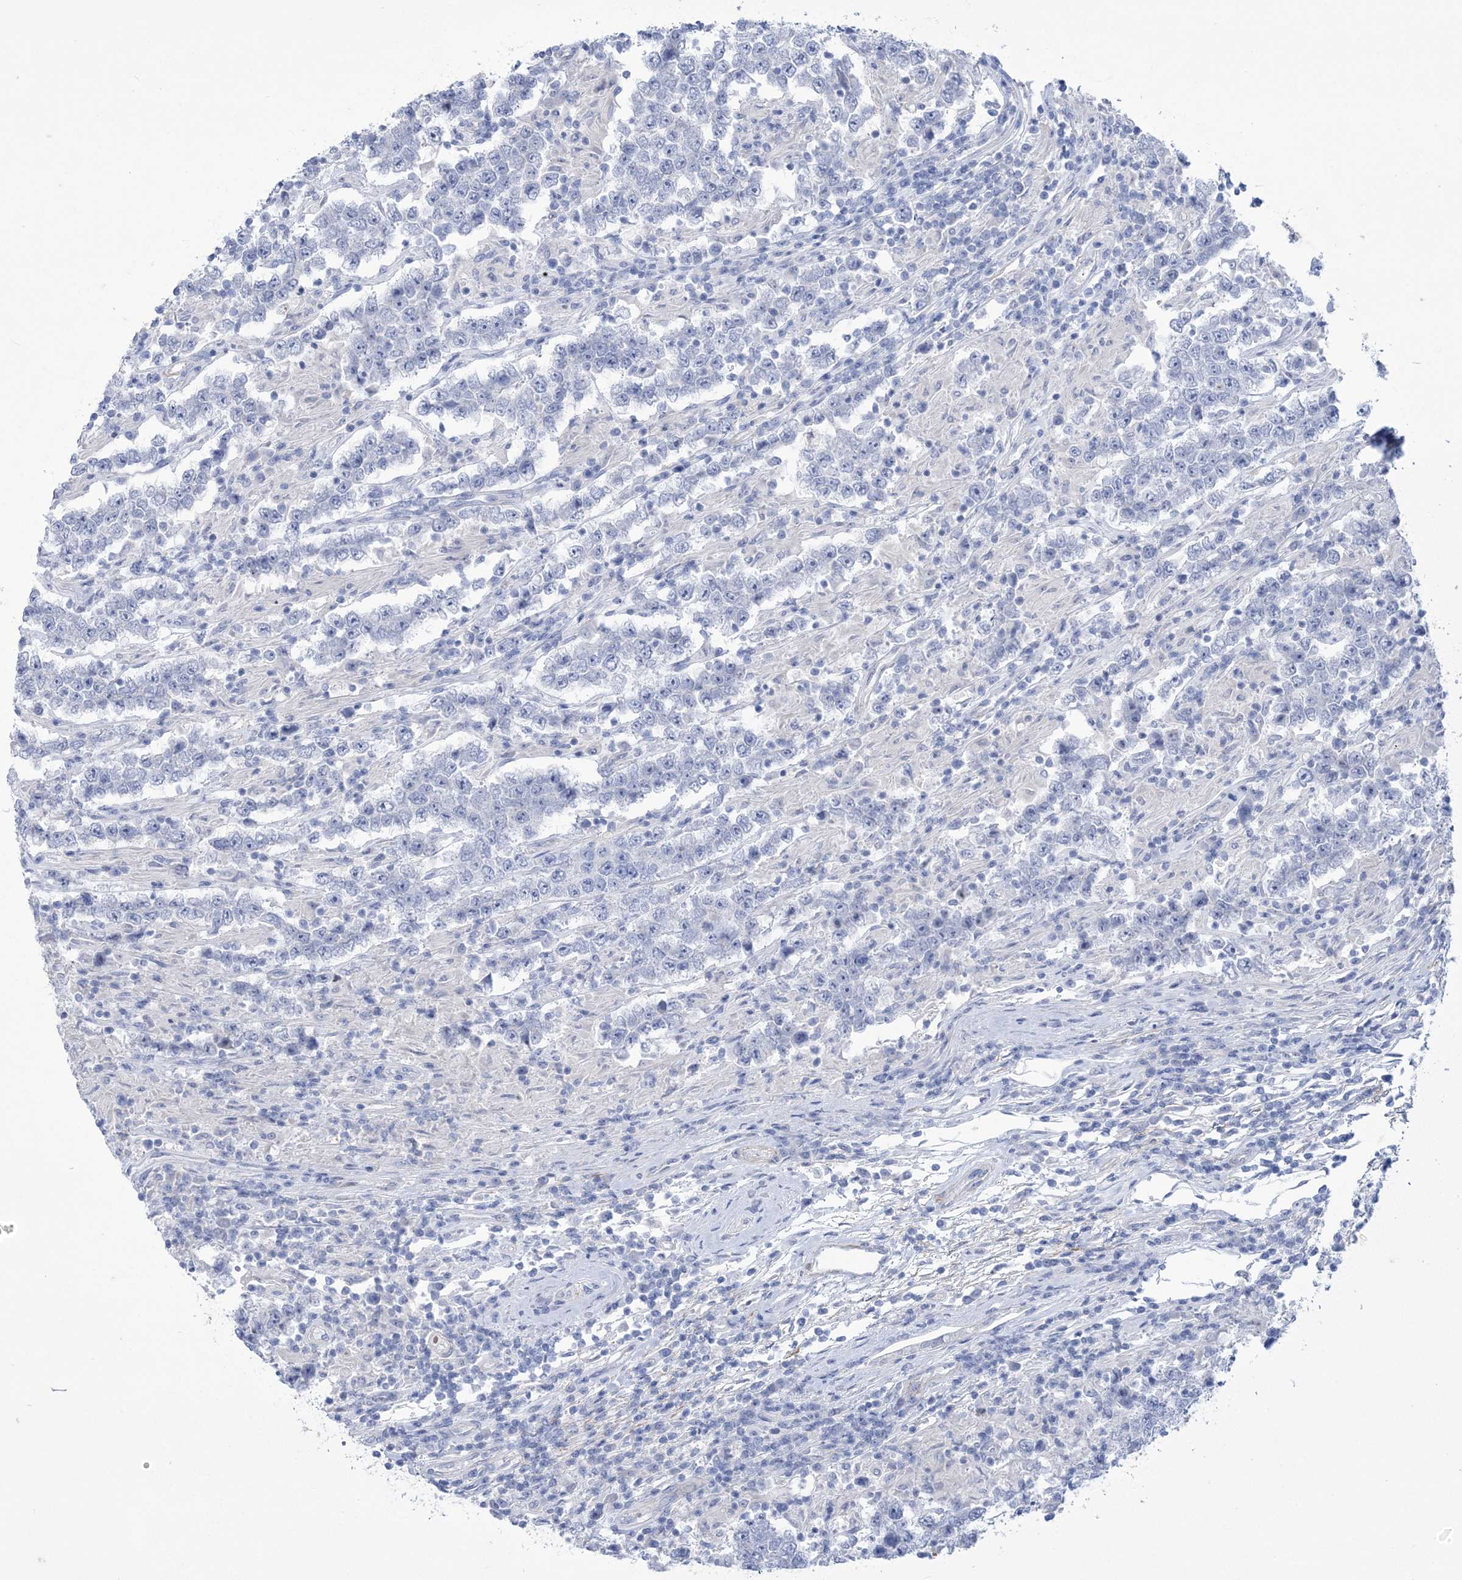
{"staining": {"intensity": "negative", "quantity": "none", "location": "none"}, "tissue": "testis cancer", "cell_type": "Tumor cells", "image_type": "cancer", "snomed": [{"axis": "morphology", "description": "Normal tissue, NOS"}, {"axis": "morphology", "description": "Urothelial carcinoma, High grade"}, {"axis": "morphology", "description": "Seminoma, NOS"}, {"axis": "morphology", "description": "Carcinoma, Embryonal, NOS"}, {"axis": "topography", "description": "Urinary bladder"}, {"axis": "topography", "description": "Testis"}], "caption": "DAB (3,3'-diaminobenzidine) immunohistochemical staining of human testis cancer (high-grade urothelial carcinoma) shows no significant expression in tumor cells. The staining was performed using DAB to visualize the protein expression in brown, while the nuclei were stained in blue with hematoxylin (Magnification: 20x).", "gene": "WDR74", "patient": {"sex": "male", "age": 41}}